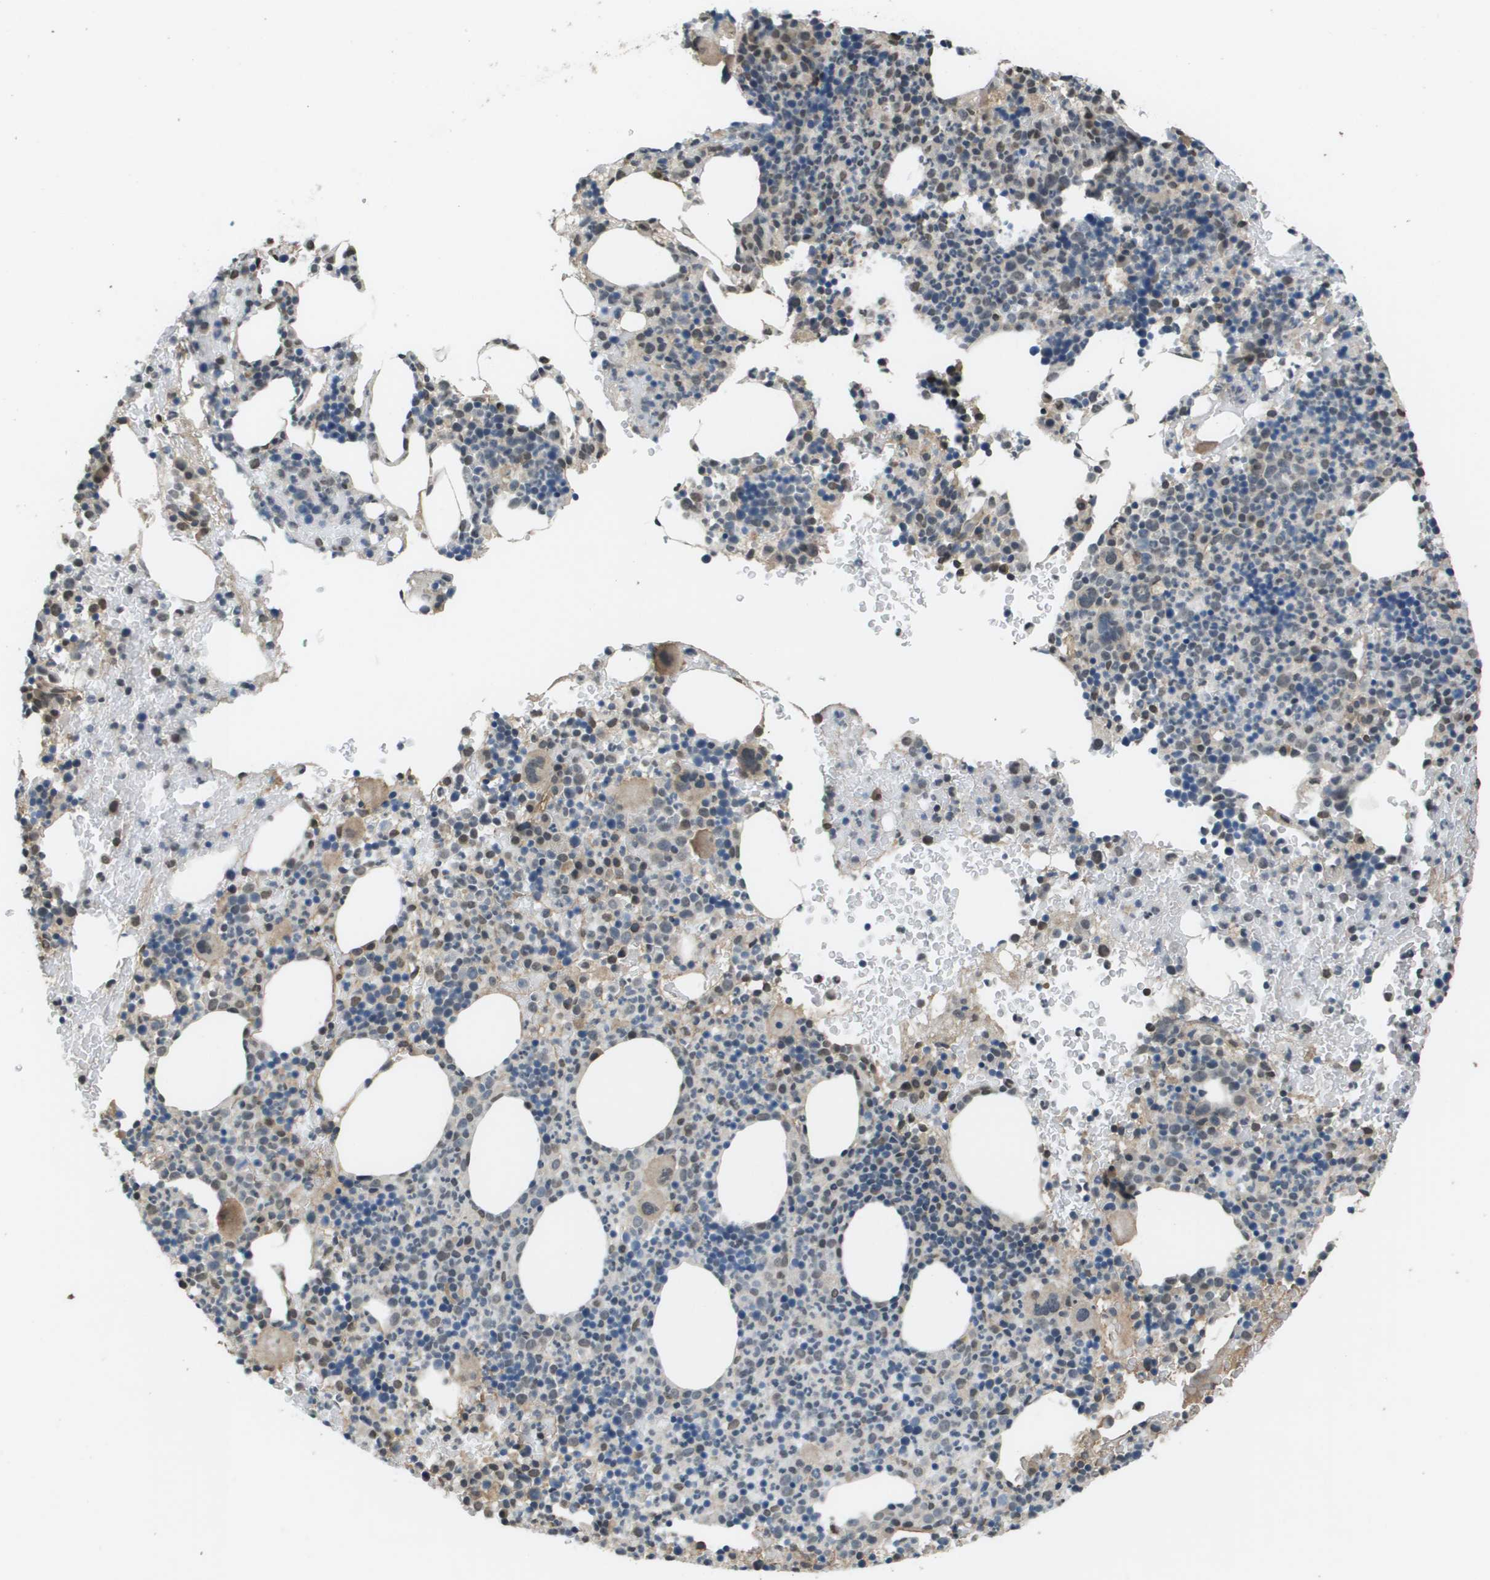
{"staining": {"intensity": "weak", "quantity": "<25%", "location": "nuclear"}, "tissue": "bone marrow", "cell_type": "Hematopoietic cells", "image_type": "normal", "snomed": [{"axis": "morphology", "description": "Normal tissue, NOS"}, {"axis": "morphology", "description": "Inflammation, NOS"}, {"axis": "topography", "description": "Bone marrow"}], "caption": "This is a histopathology image of immunohistochemistry (IHC) staining of unremarkable bone marrow, which shows no positivity in hematopoietic cells.", "gene": "NDRG2", "patient": {"sex": "male", "age": 72}}